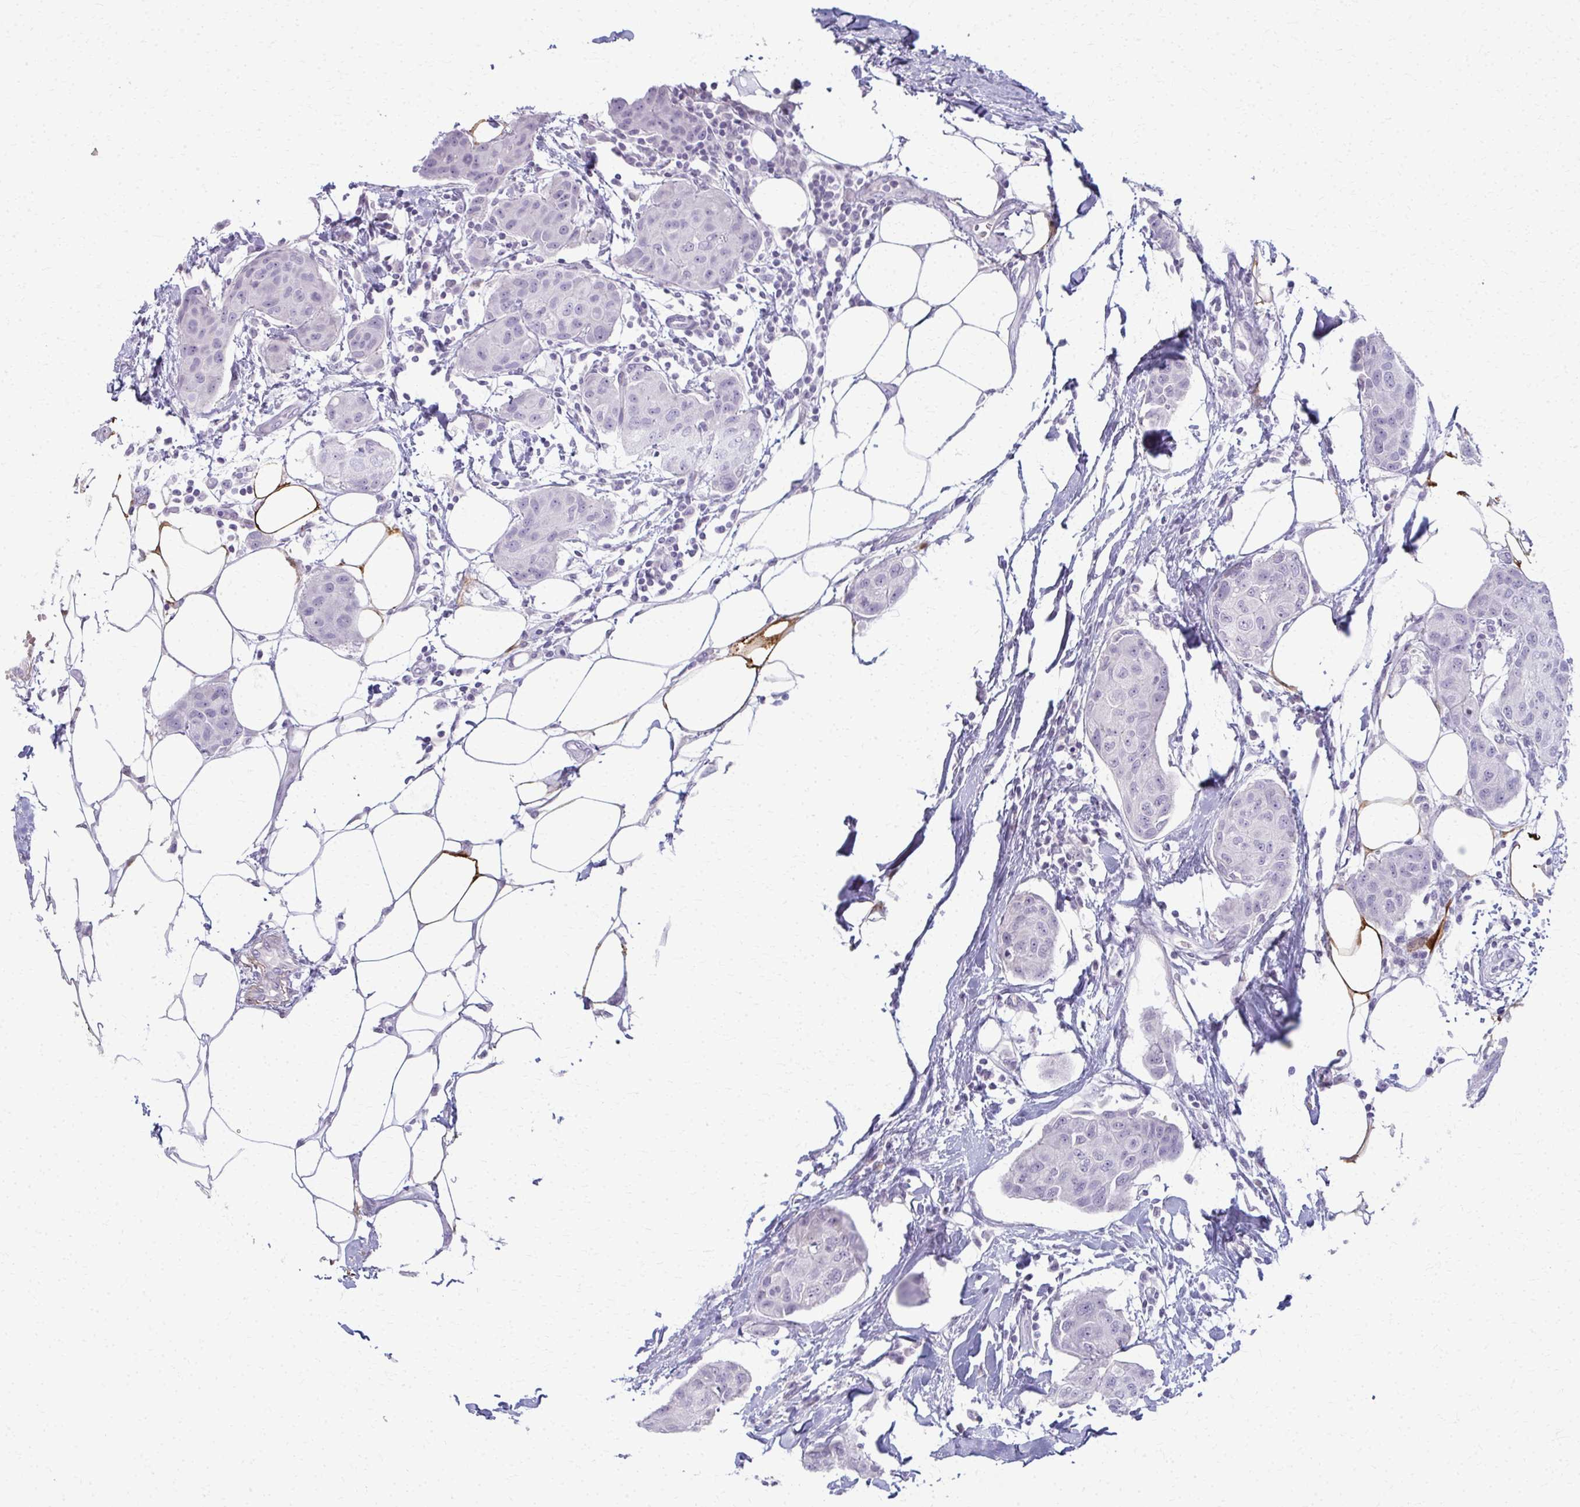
{"staining": {"intensity": "negative", "quantity": "none", "location": "none"}, "tissue": "breast cancer", "cell_type": "Tumor cells", "image_type": "cancer", "snomed": [{"axis": "morphology", "description": "Duct carcinoma"}, {"axis": "topography", "description": "Breast"}, {"axis": "topography", "description": "Lymph node"}], "caption": "The image exhibits no significant positivity in tumor cells of breast intraductal carcinoma.", "gene": "CA3", "patient": {"sex": "female", "age": 80}}